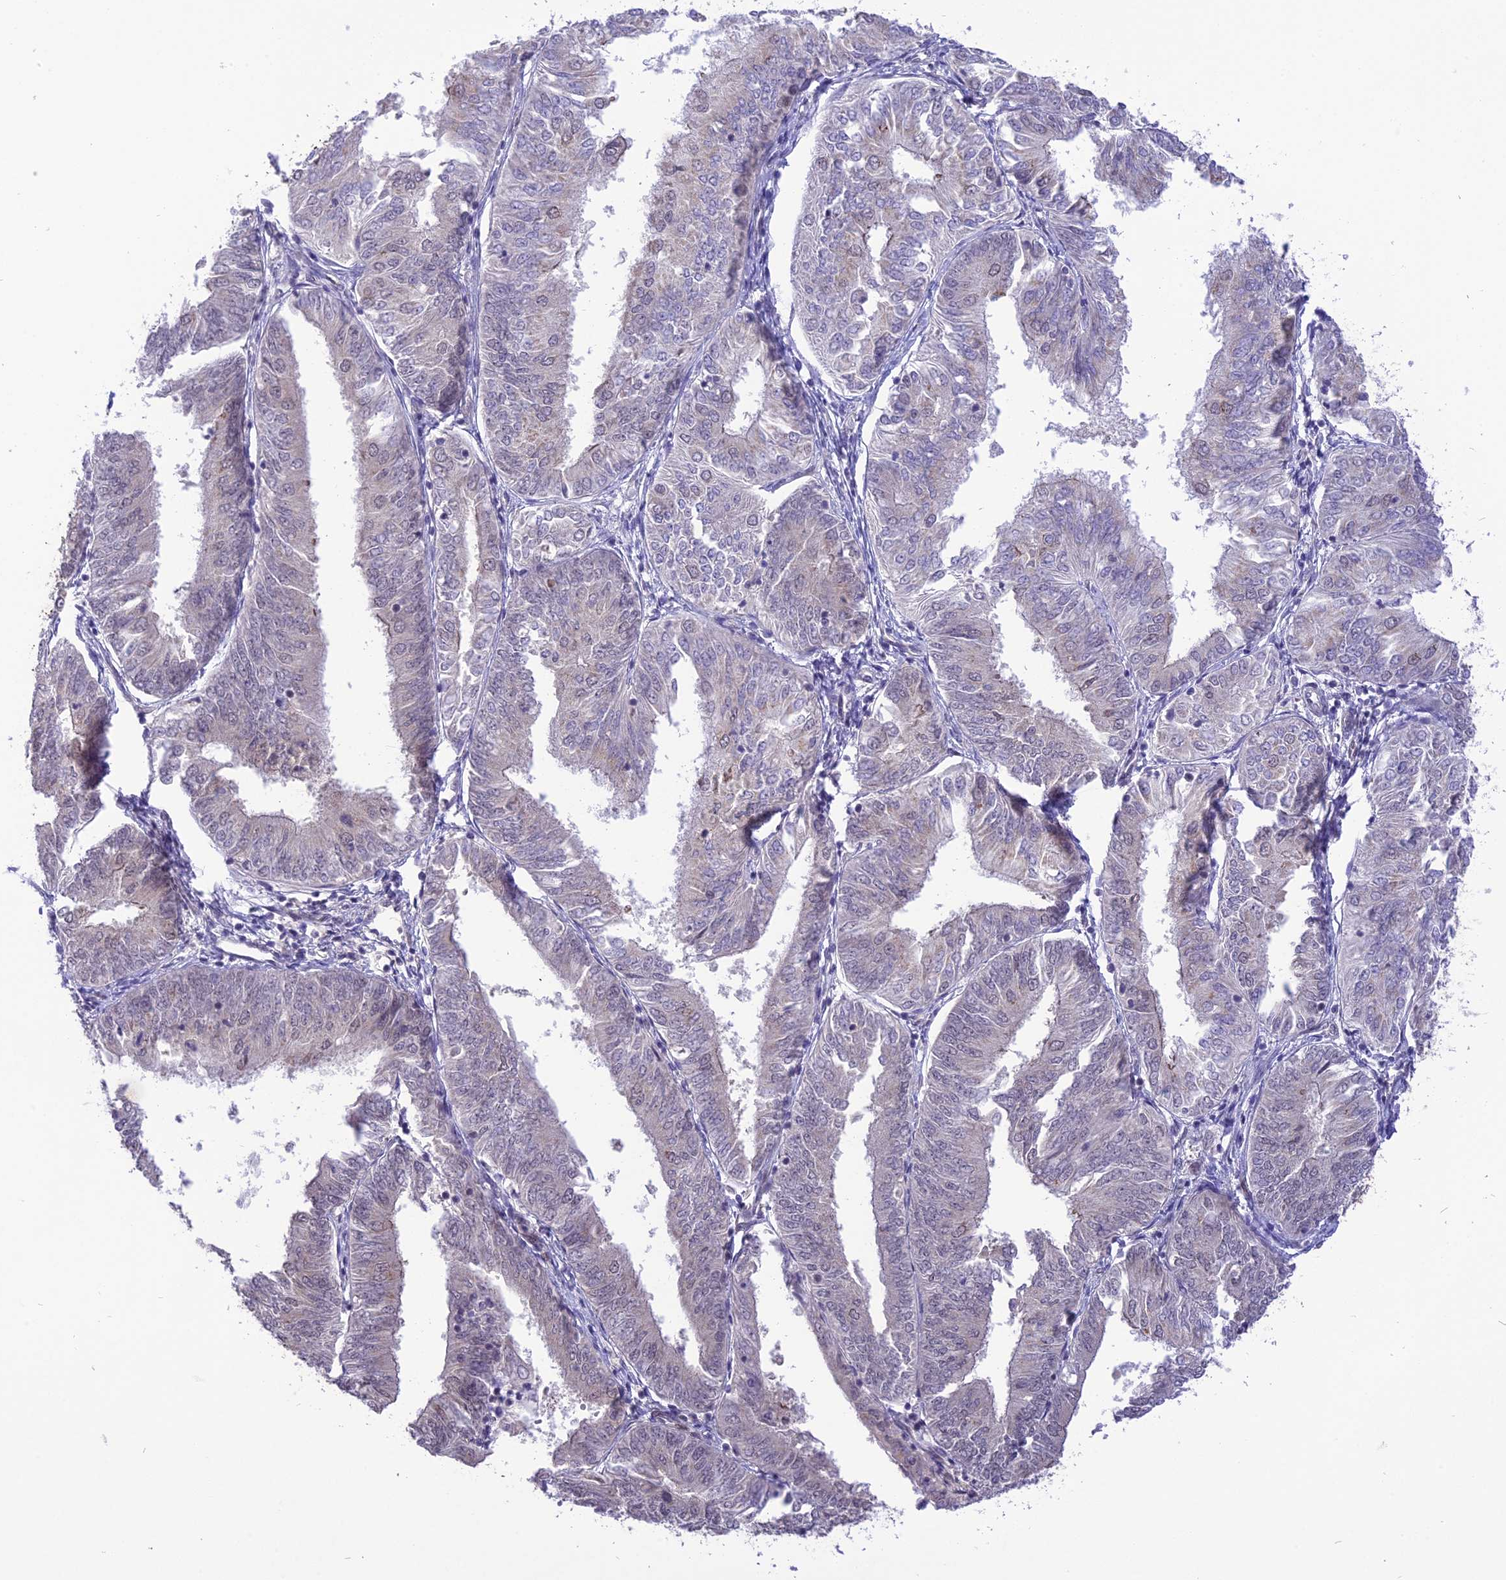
{"staining": {"intensity": "negative", "quantity": "none", "location": "none"}, "tissue": "endometrial cancer", "cell_type": "Tumor cells", "image_type": "cancer", "snomed": [{"axis": "morphology", "description": "Adenocarcinoma, NOS"}, {"axis": "topography", "description": "Endometrium"}], "caption": "Tumor cells show no significant protein staining in endometrial cancer. (IHC, brightfield microscopy, high magnification).", "gene": "ZNF837", "patient": {"sex": "female", "age": 58}}